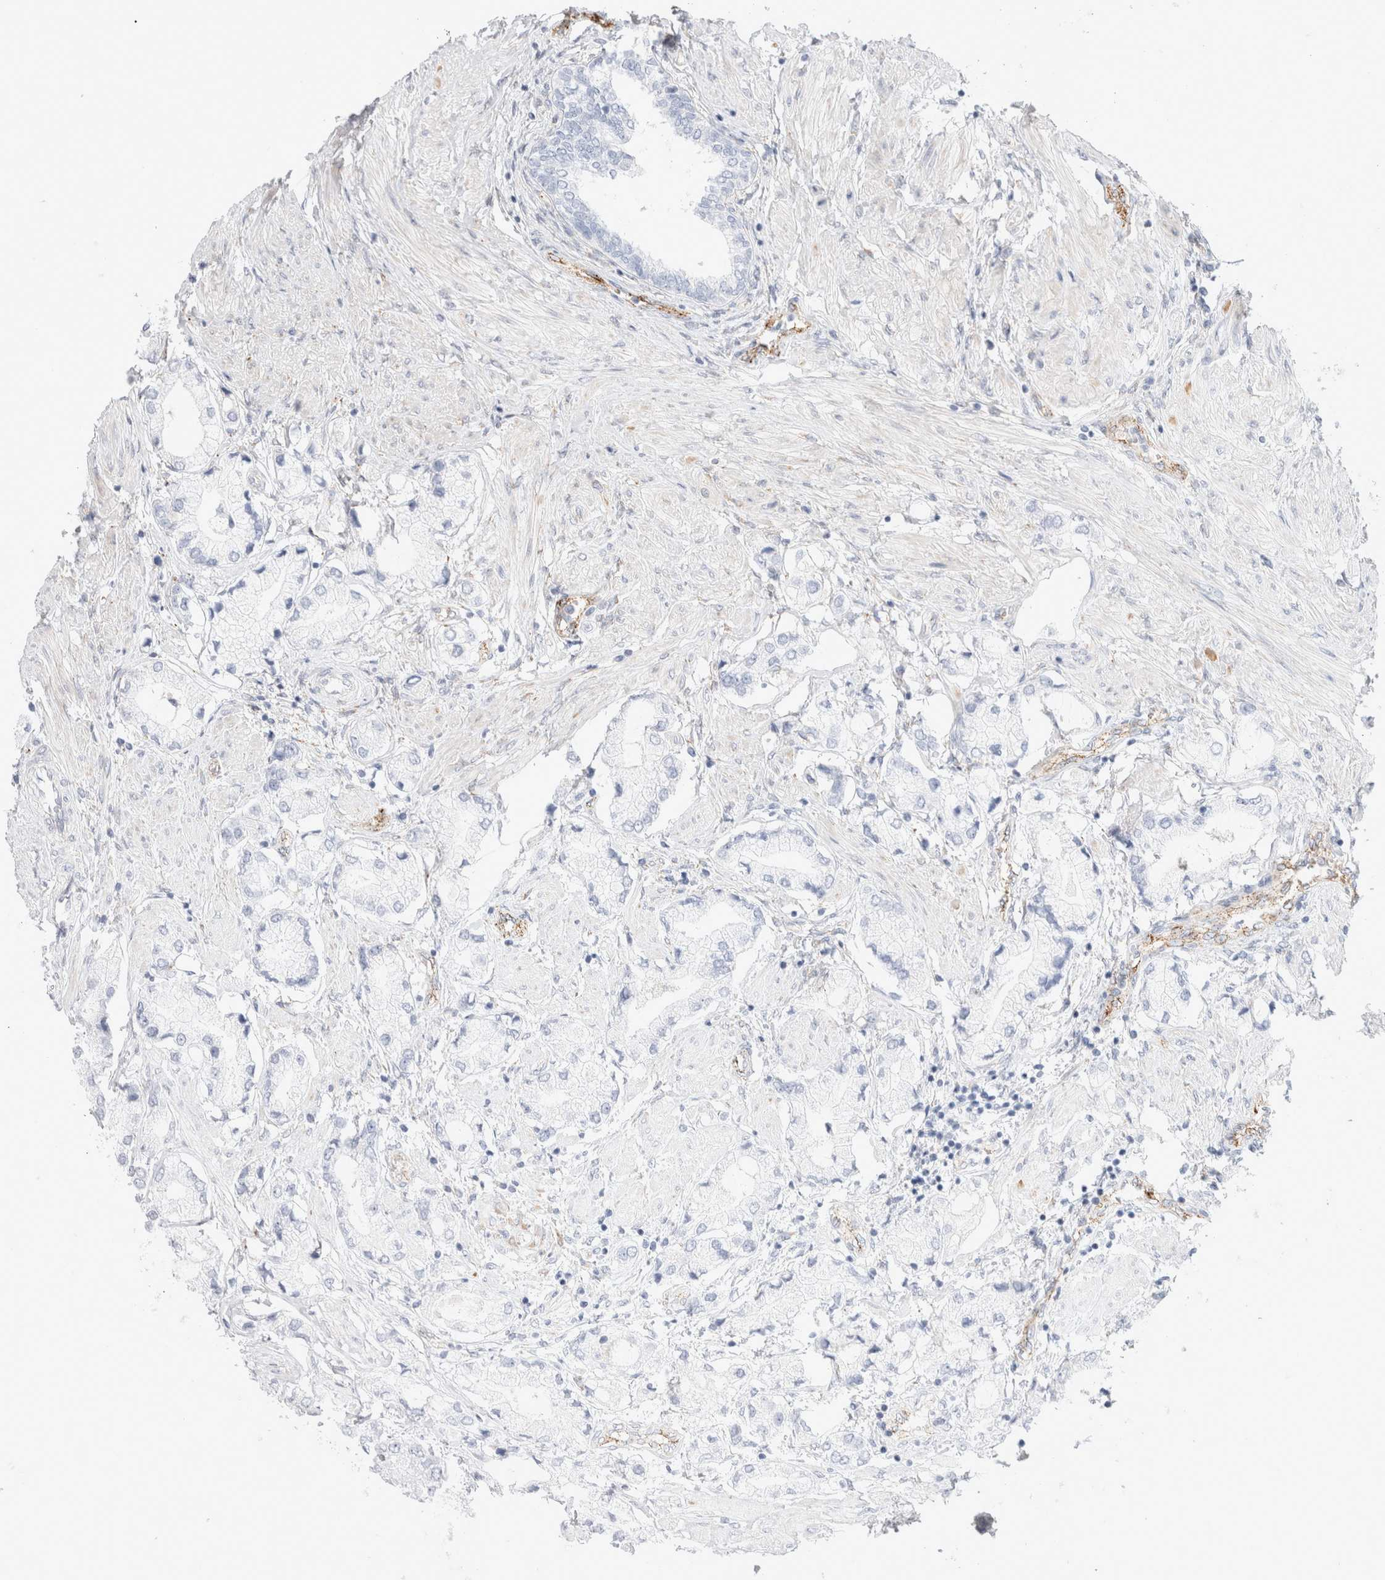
{"staining": {"intensity": "negative", "quantity": "none", "location": "none"}, "tissue": "prostate cancer", "cell_type": "Tumor cells", "image_type": "cancer", "snomed": [{"axis": "morphology", "description": "Adenocarcinoma, Low grade"}, {"axis": "topography", "description": "Prostate"}], "caption": "Tumor cells are negative for brown protein staining in prostate cancer. Nuclei are stained in blue.", "gene": "CNPY4", "patient": {"sex": "male", "age": 71}}